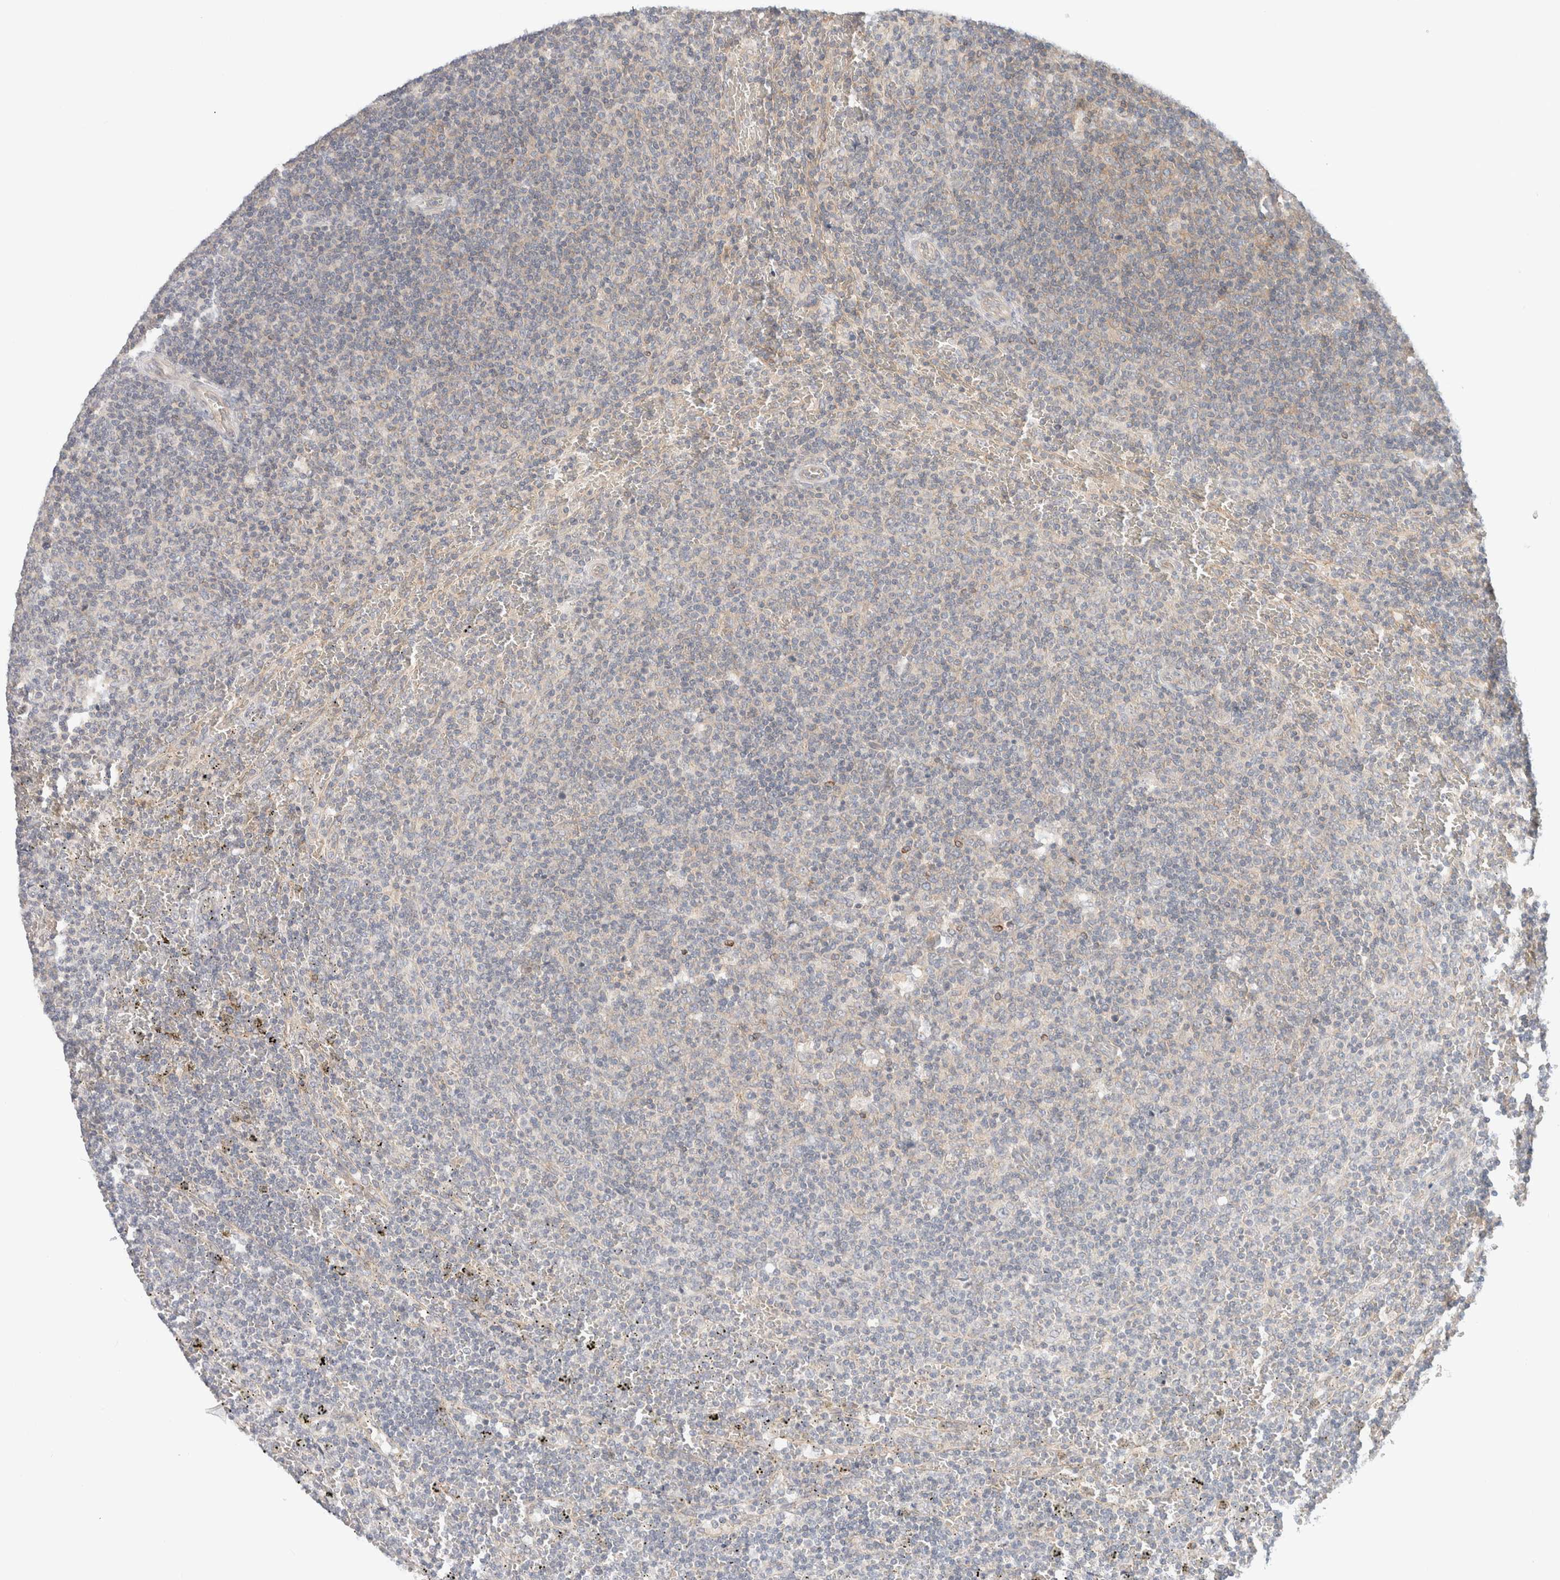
{"staining": {"intensity": "negative", "quantity": "none", "location": "none"}, "tissue": "lymphoma", "cell_type": "Tumor cells", "image_type": "cancer", "snomed": [{"axis": "morphology", "description": "Malignant lymphoma, non-Hodgkin's type, Low grade"}, {"axis": "topography", "description": "Spleen"}], "caption": "Immunohistochemical staining of human low-grade malignant lymphoma, non-Hodgkin's type exhibits no significant staining in tumor cells. (DAB immunohistochemistry with hematoxylin counter stain).", "gene": "MARK3", "patient": {"sex": "female", "age": 19}}